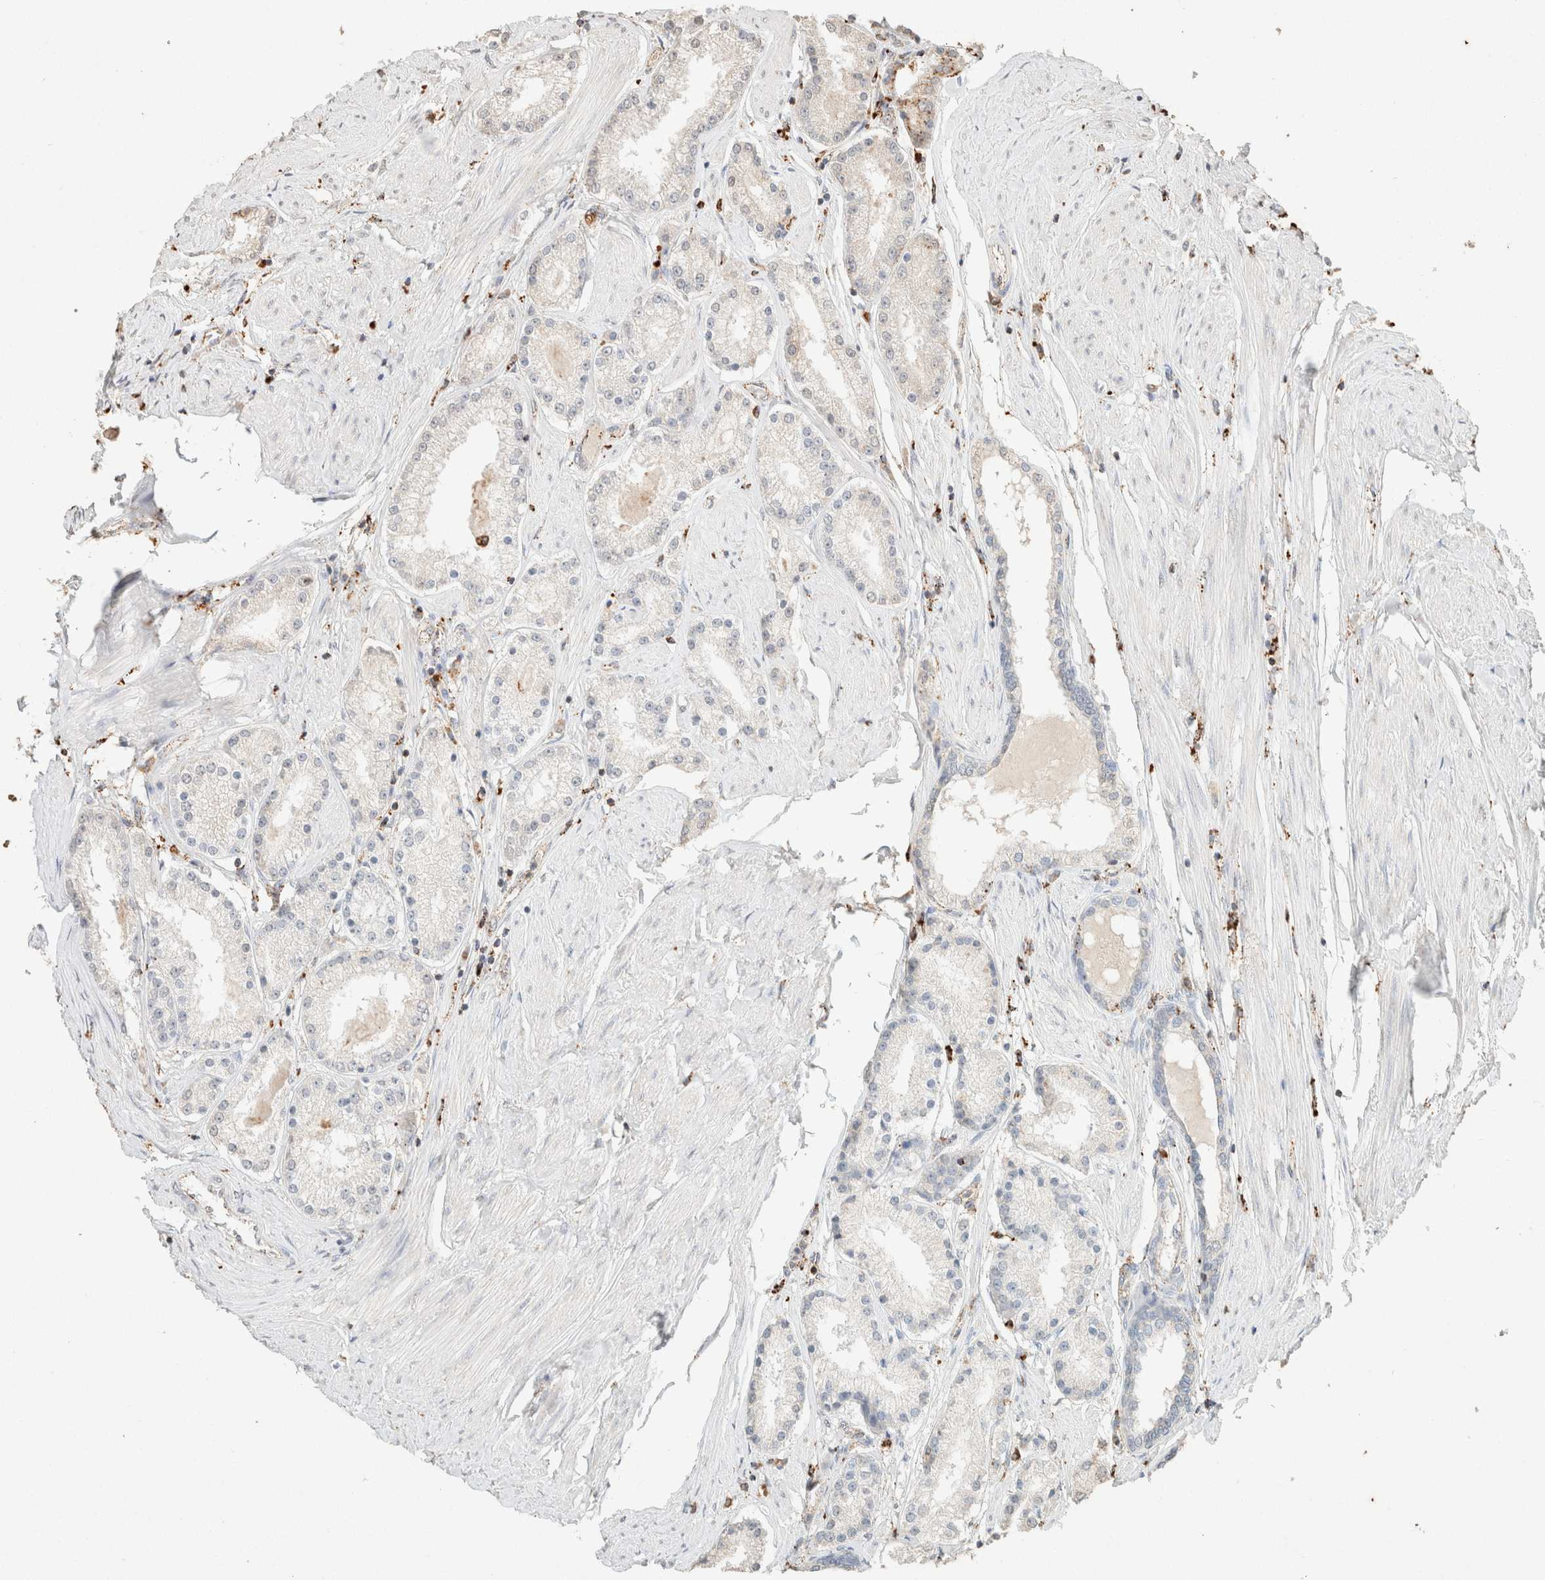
{"staining": {"intensity": "negative", "quantity": "none", "location": "none"}, "tissue": "prostate cancer", "cell_type": "Tumor cells", "image_type": "cancer", "snomed": [{"axis": "morphology", "description": "Adenocarcinoma, Low grade"}, {"axis": "topography", "description": "Prostate"}], "caption": "The photomicrograph reveals no staining of tumor cells in prostate cancer.", "gene": "CTSC", "patient": {"sex": "male", "age": 63}}